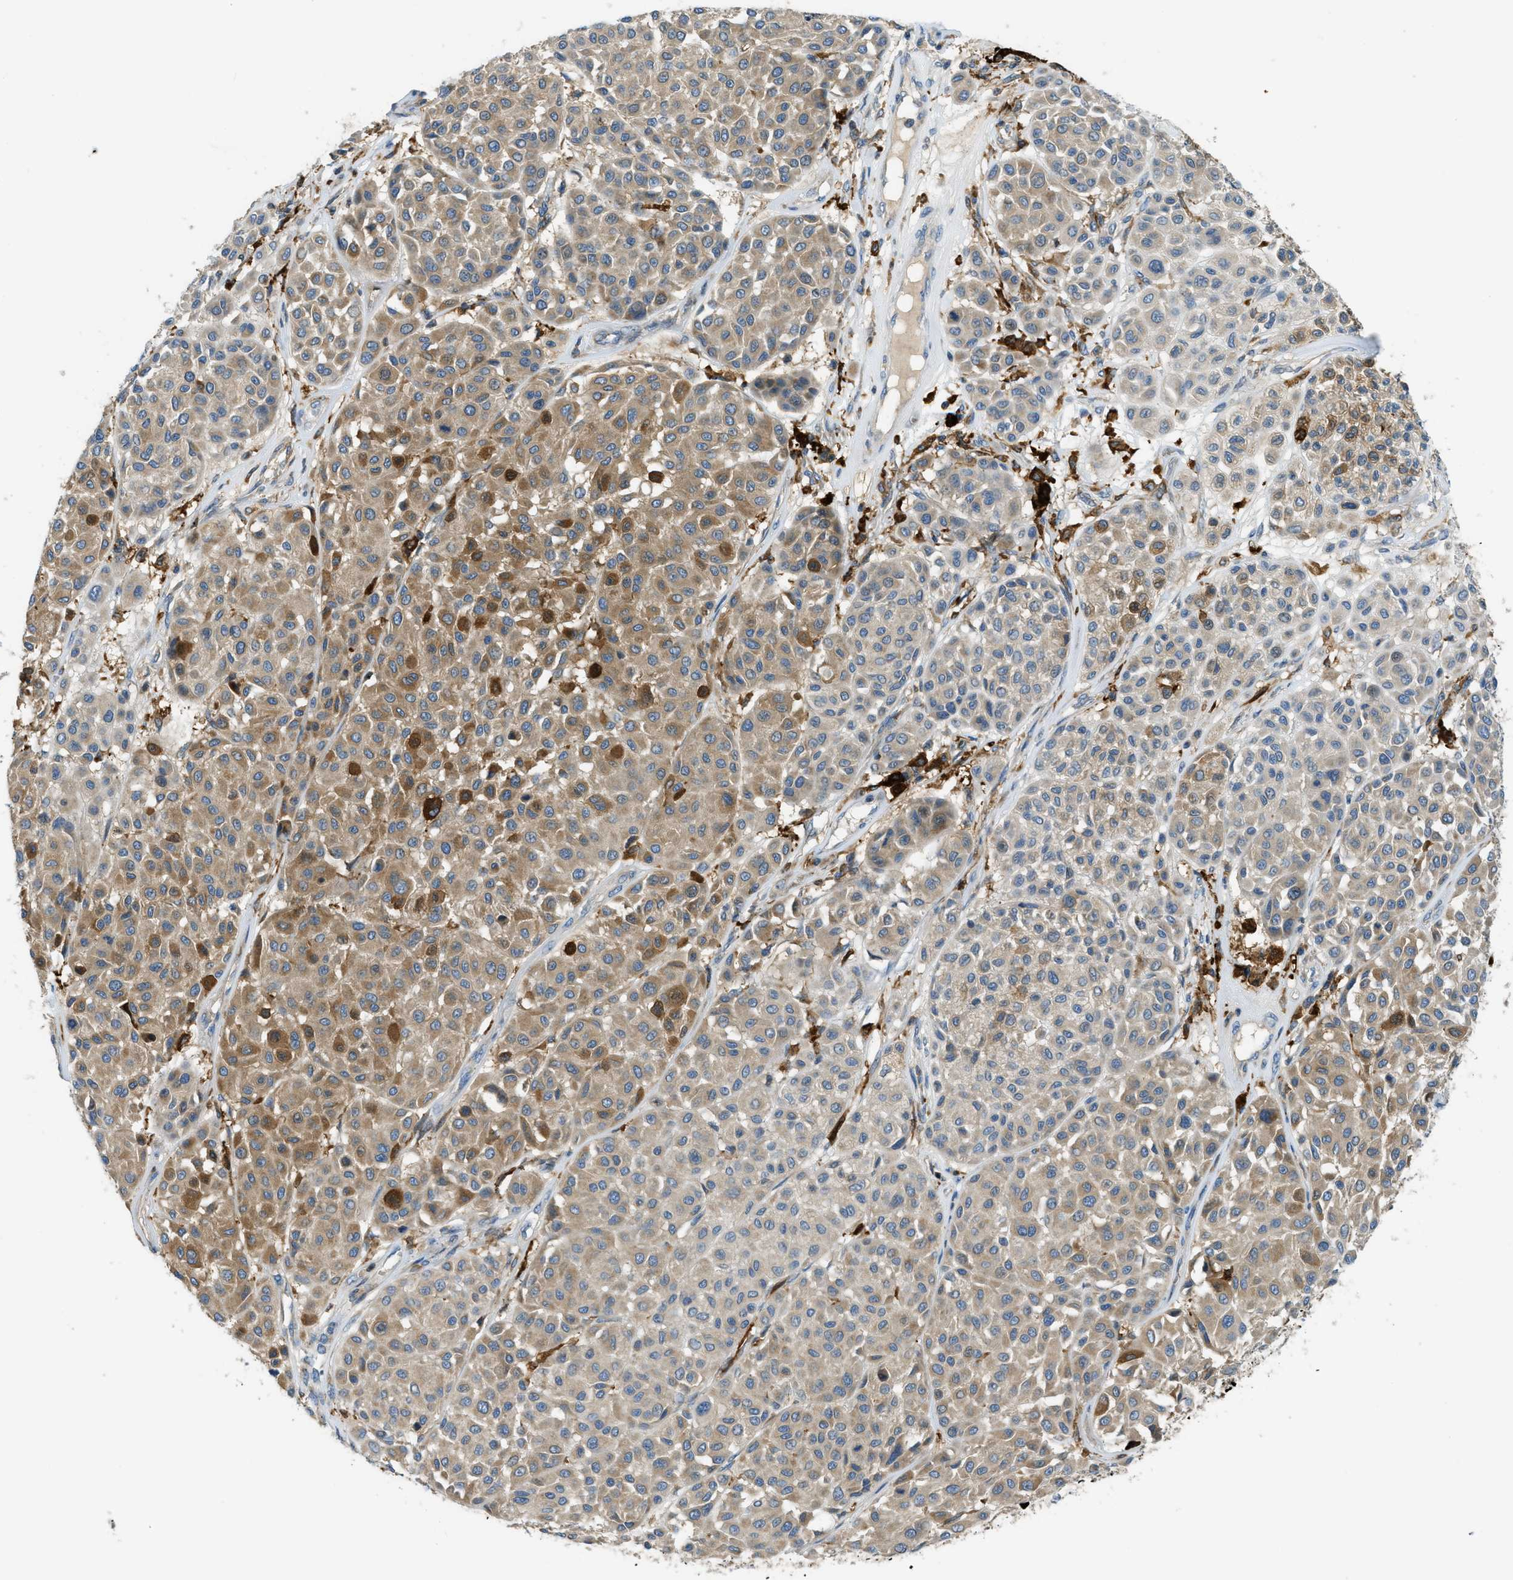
{"staining": {"intensity": "weak", "quantity": ">75%", "location": "cytoplasmic/membranous"}, "tissue": "melanoma", "cell_type": "Tumor cells", "image_type": "cancer", "snomed": [{"axis": "morphology", "description": "Malignant melanoma, Metastatic site"}, {"axis": "topography", "description": "Soft tissue"}], "caption": "A low amount of weak cytoplasmic/membranous positivity is appreciated in about >75% of tumor cells in melanoma tissue.", "gene": "RFFL", "patient": {"sex": "male", "age": 41}}